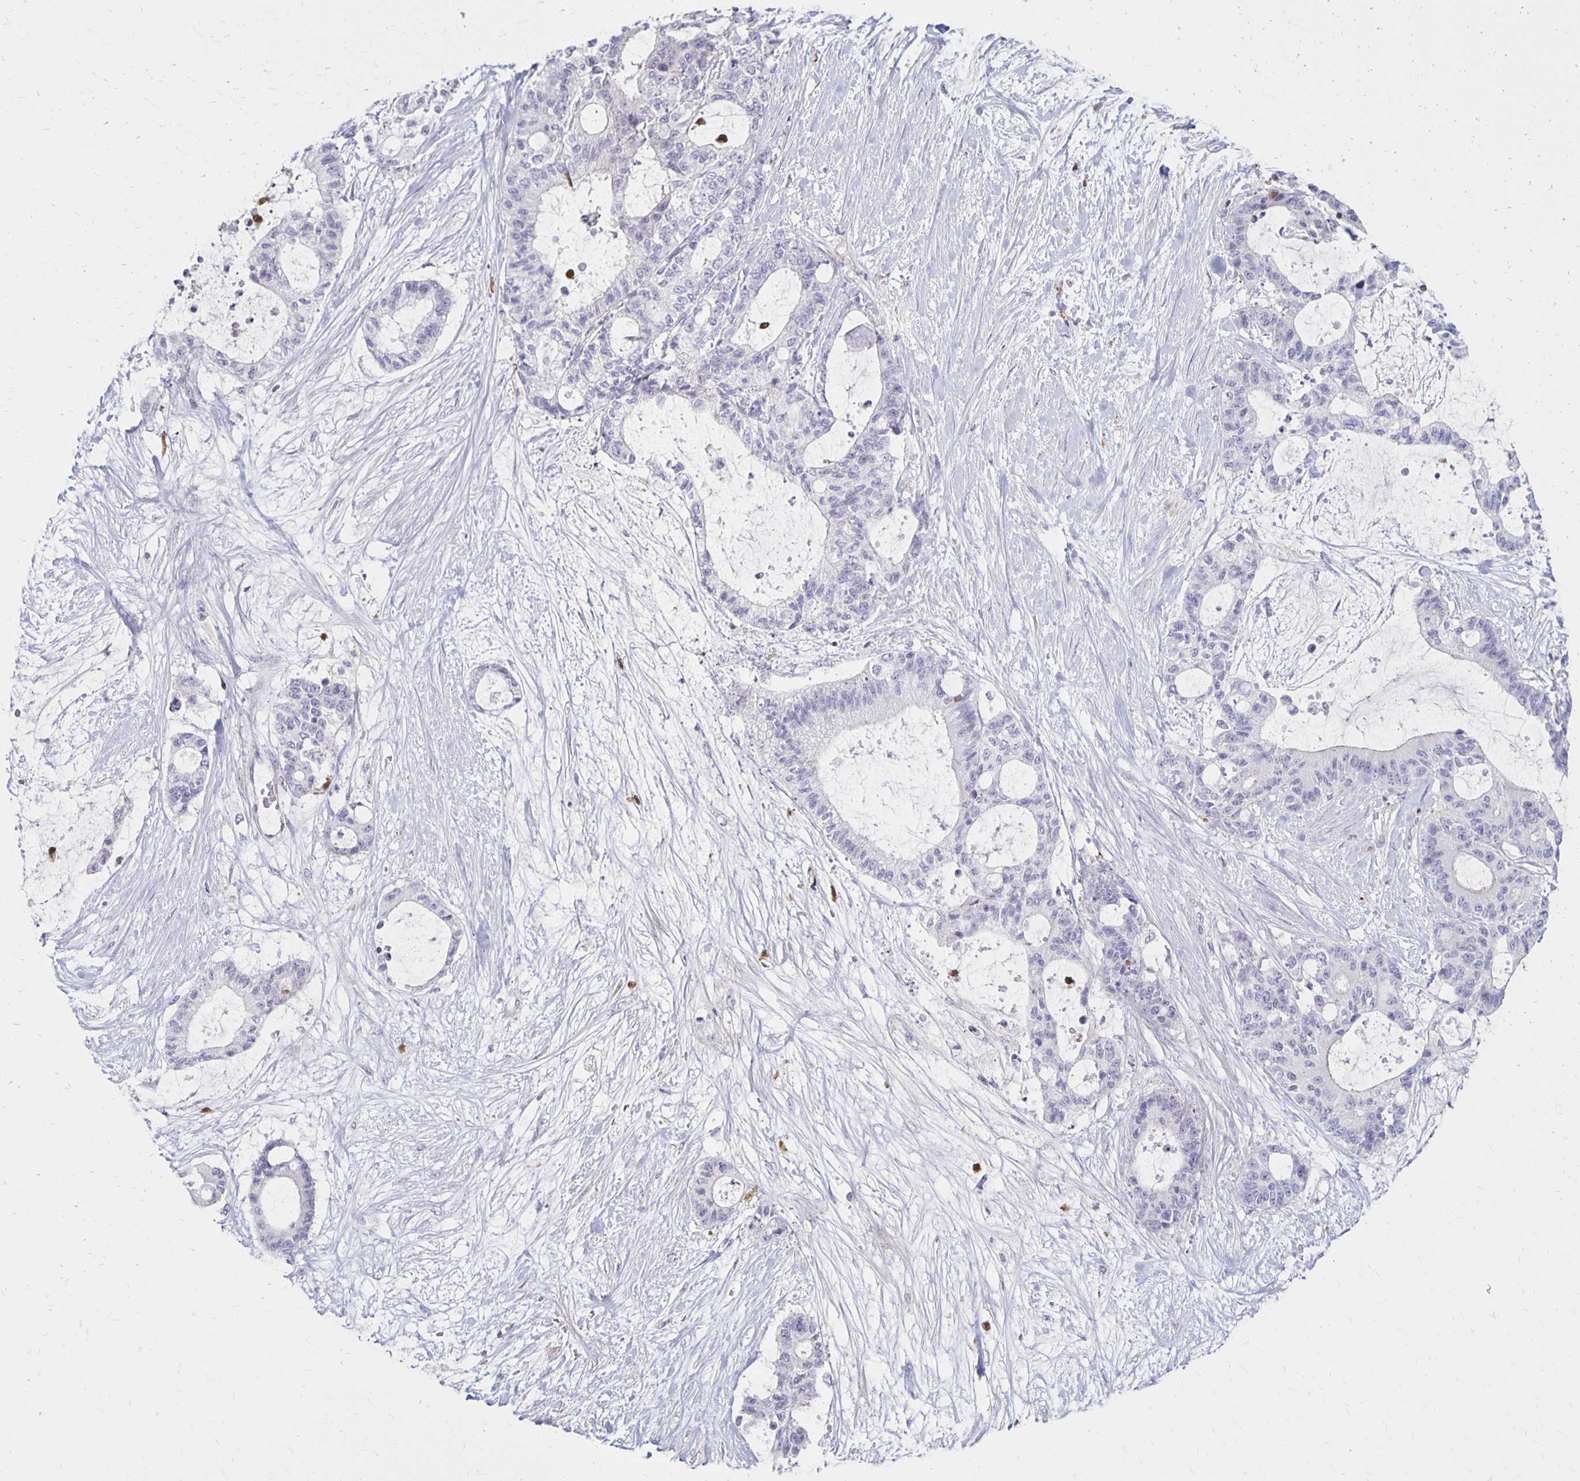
{"staining": {"intensity": "negative", "quantity": "none", "location": "none"}, "tissue": "liver cancer", "cell_type": "Tumor cells", "image_type": "cancer", "snomed": [{"axis": "morphology", "description": "Normal tissue, NOS"}, {"axis": "morphology", "description": "Cholangiocarcinoma"}, {"axis": "topography", "description": "Liver"}, {"axis": "topography", "description": "Peripheral nerve tissue"}], "caption": "Micrograph shows no significant protein expression in tumor cells of liver cholangiocarcinoma.", "gene": "CCL21", "patient": {"sex": "female", "age": 73}}